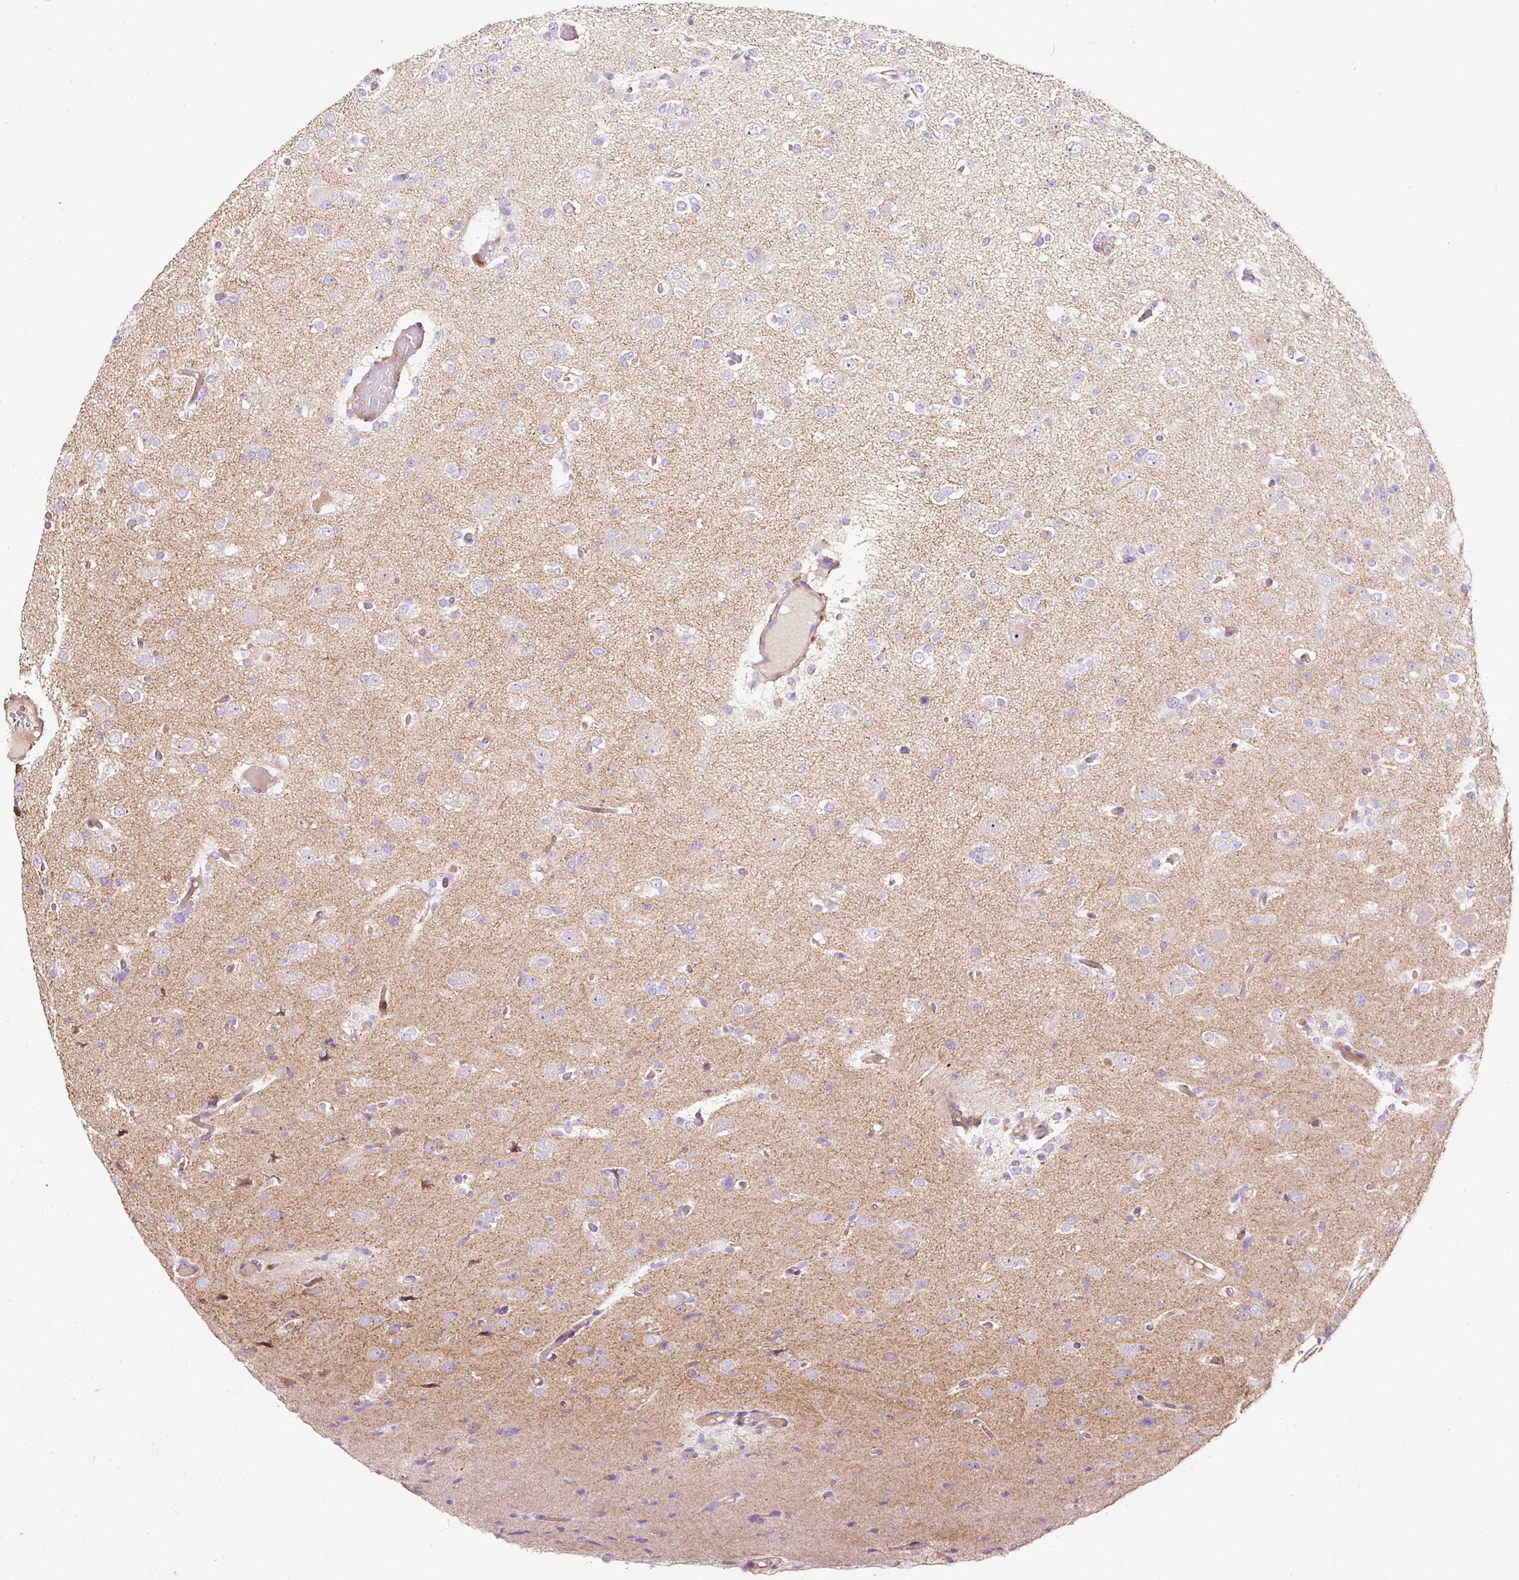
{"staining": {"intensity": "weak", "quantity": "<25%", "location": "cytoplasmic/membranous"}, "tissue": "glioma", "cell_type": "Tumor cells", "image_type": "cancer", "snomed": [{"axis": "morphology", "description": "Glioma, malignant, Low grade"}, {"axis": "topography", "description": "Brain"}], "caption": "The photomicrograph demonstrates no significant staining in tumor cells of low-grade glioma (malignant).", "gene": "BOLA3", "patient": {"sex": "female", "age": 22}}